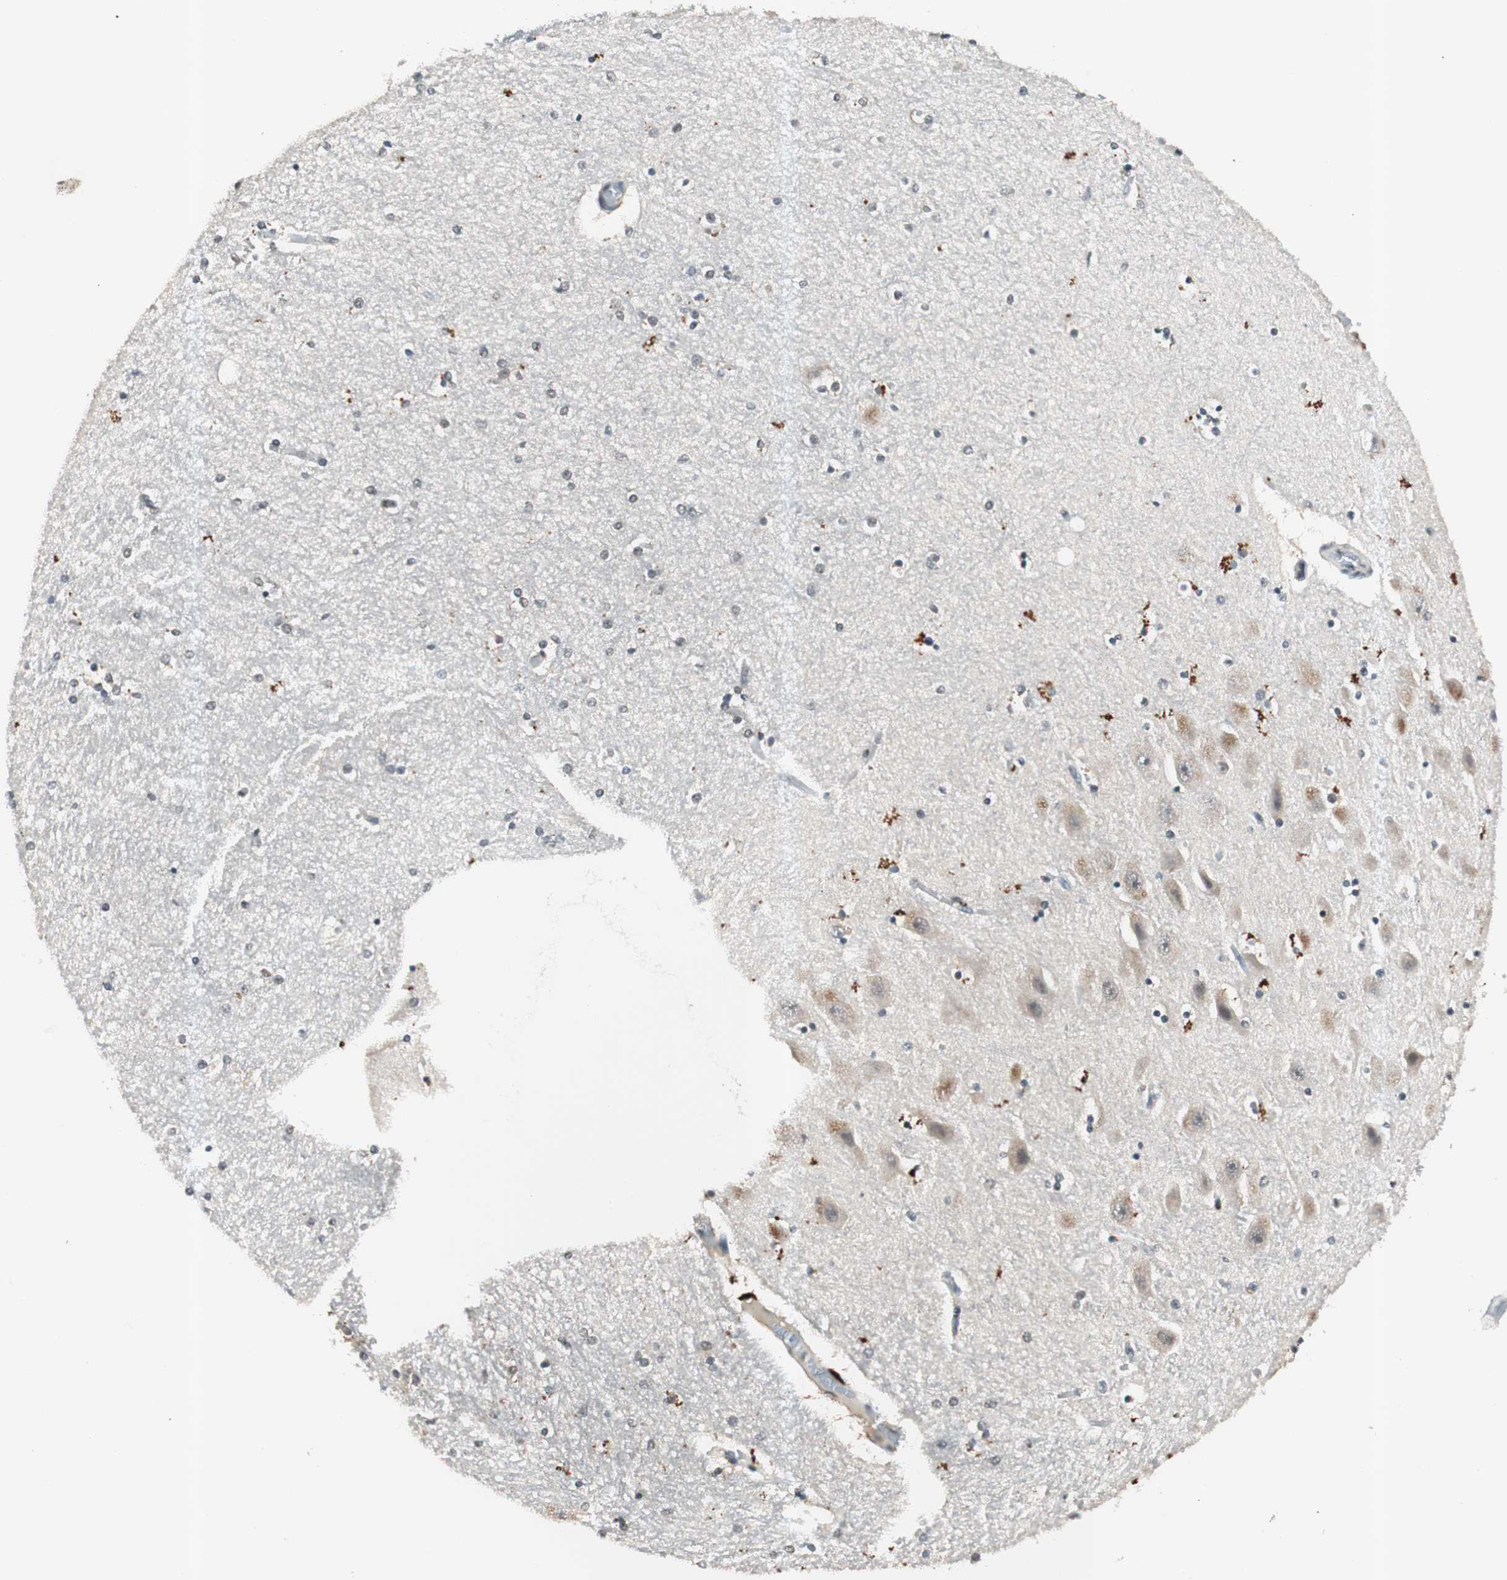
{"staining": {"intensity": "negative", "quantity": "none", "location": "none"}, "tissue": "hippocampus", "cell_type": "Glial cells", "image_type": "normal", "snomed": [{"axis": "morphology", "description": "Normal tissue, NOS"}, {"axis": "topography", "description": "Hippocampus"}], "caption": "Glial cells show no significant expression in unremarkable hippocampus.", "gene": "NFRKB", "patient": {"sex": "female", "age": 54}}